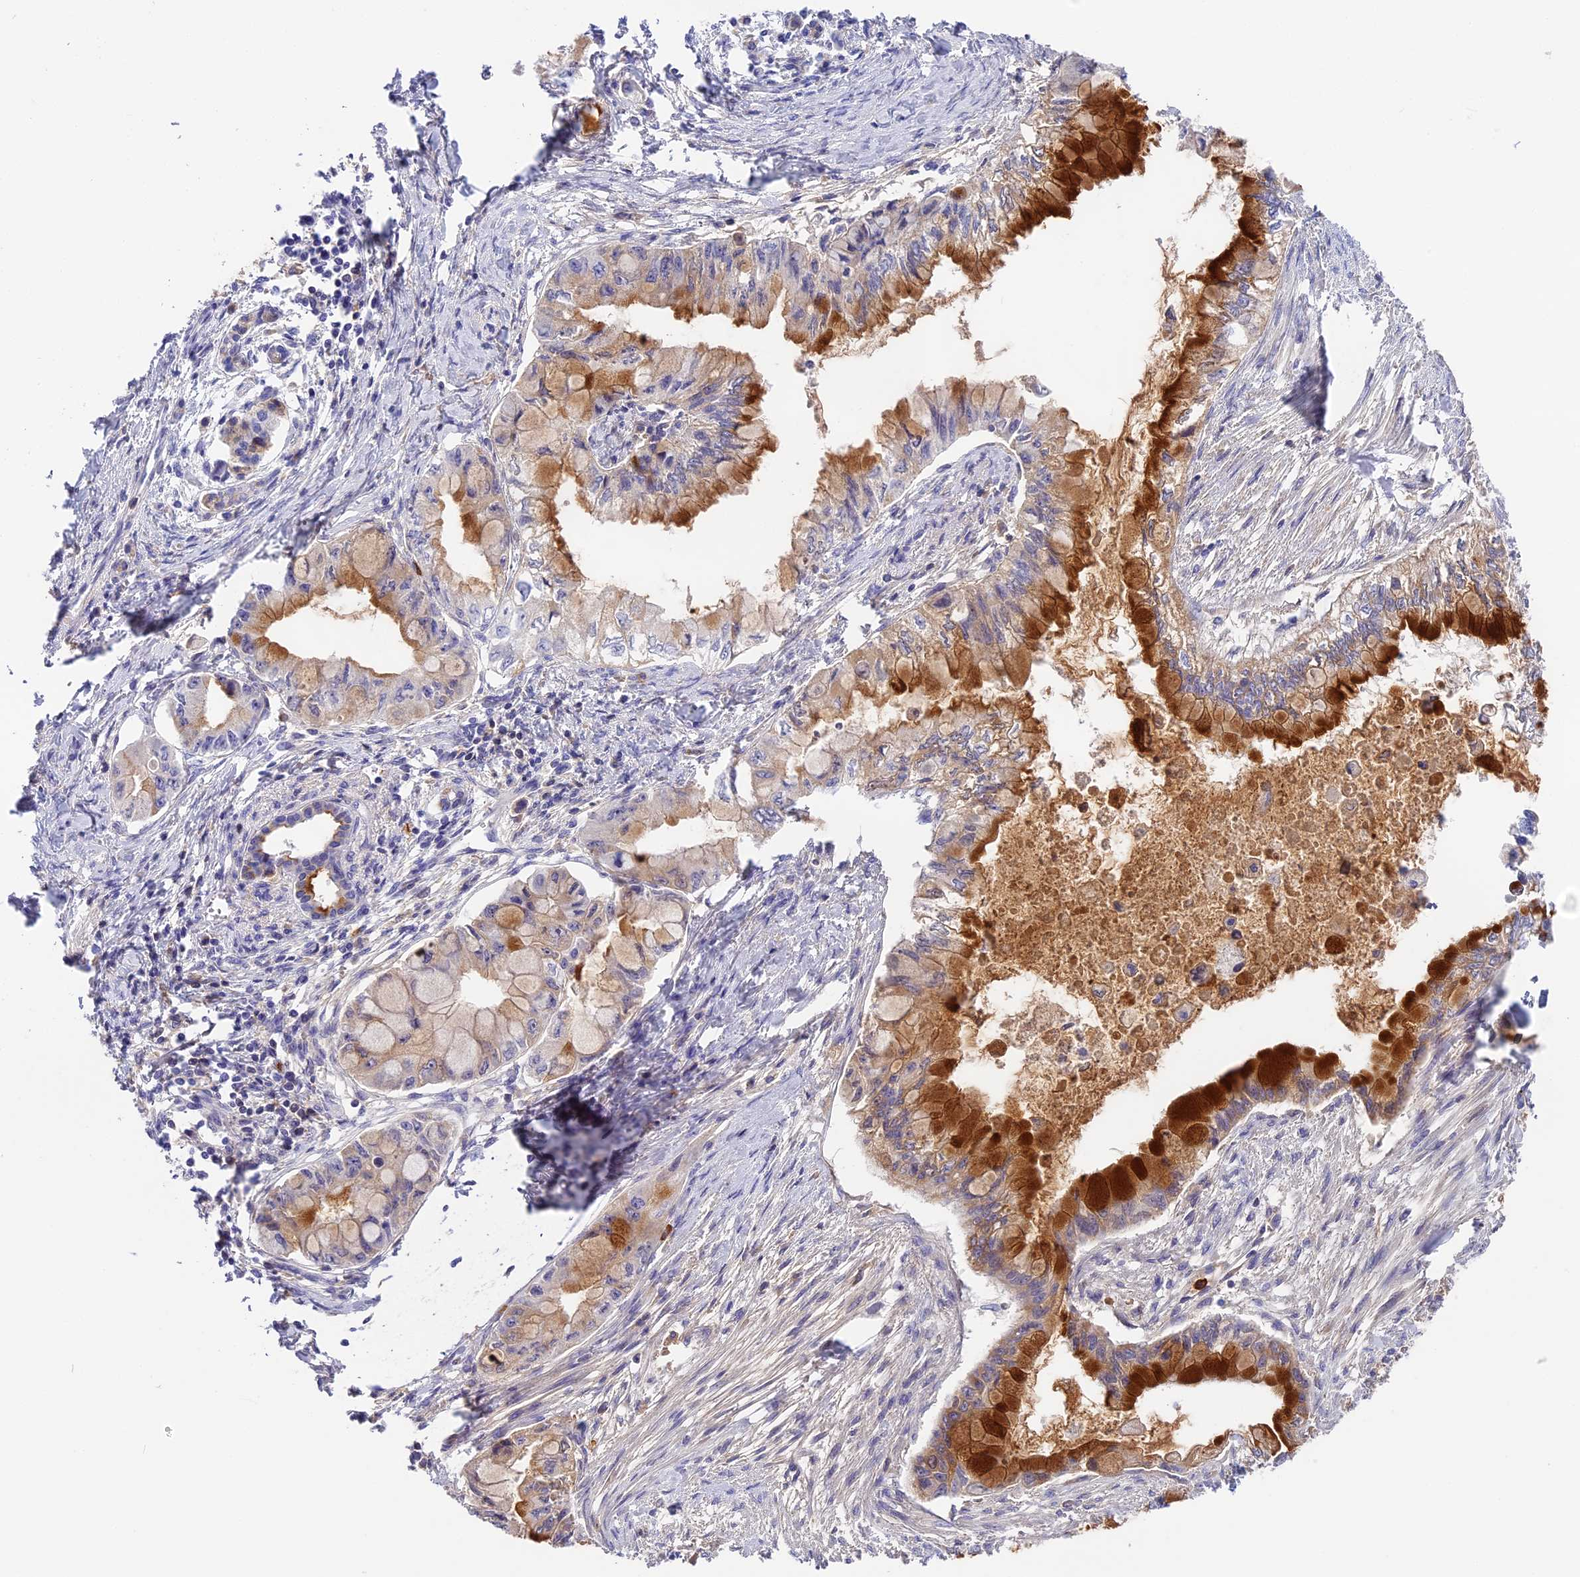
{"staining": {"intensity": "strong", "quantity": "25%-75%", "location": "cytoplasmic/membranous"}, "tissue": "pancreatic cancer", "cell_type": "Tumor cells", "image_type": "cancer", "snomed": [{"axis": "morphology", "description": "Adenocarcinoma, NOS"}, {"axis": "topography", "description": "Pancreas"}], "caption": "A brown stain shows strong cytoplasmic/membranous expression of a protein in human pancreatic adenocarcinoma tumor cells. The protein of interest is stained brown, and the nuclei are stained in blue (DAB IHC with brightfield microscopy, high magnification).", "gene": "ADGRD1", "patient": {"sex": "male", "age": 48}}